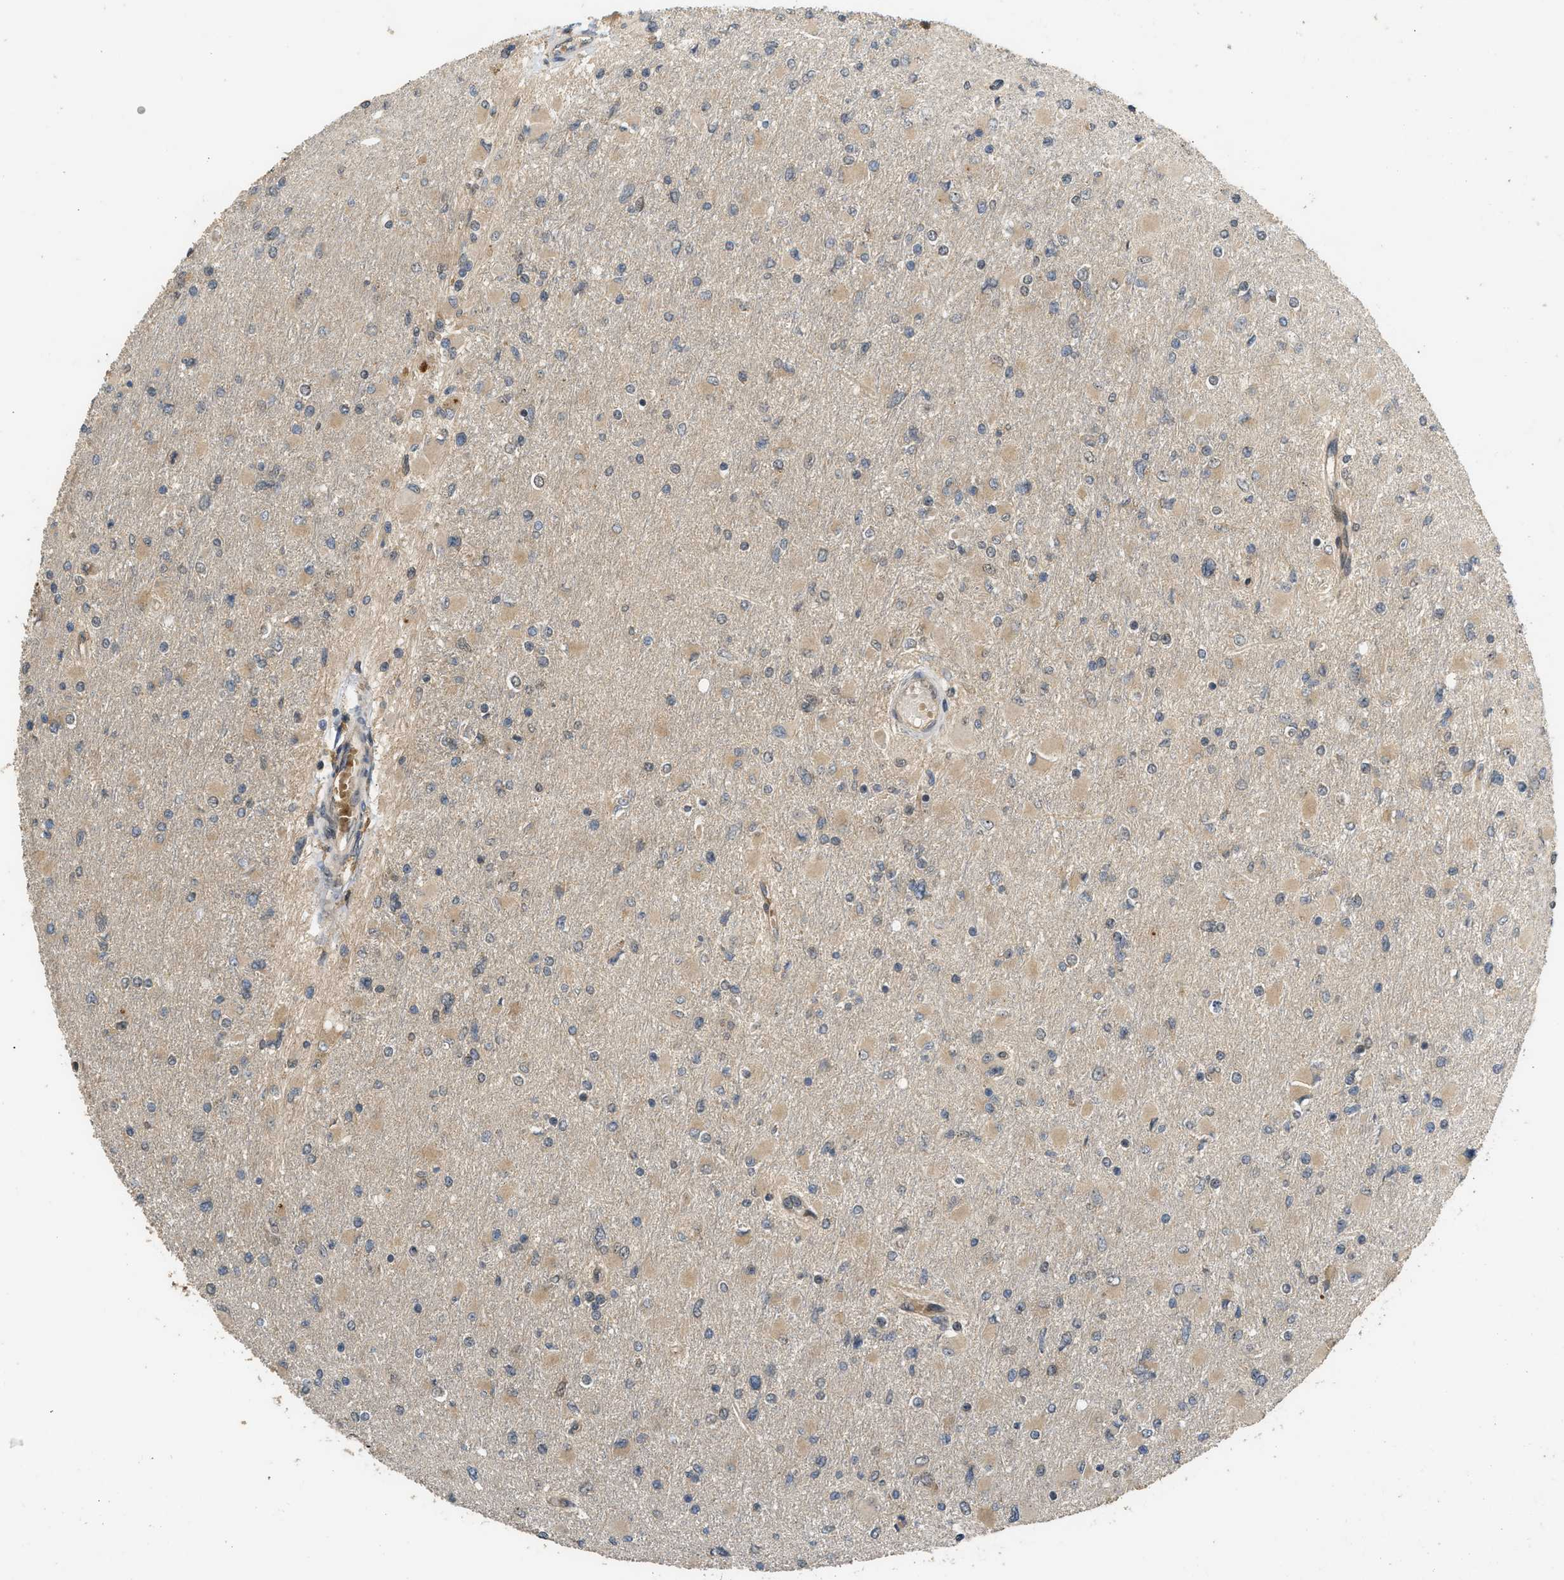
{"staining": {"intensity": "weak", "quantity": ">75%", "location": "cytoplasmic/membranous"}, "tissue": "glioma", "cell_type": "Tumor cells", "image_type": "cancer", "snomed": [{"axis": "morphology", "description": "Glioma, malignant, High grade"}, {"axis": "topography", "description": "Cerebral cortex"}], "caption": "High-magnification brightfield microscopy of high-grade glioma (malignant) stained with DAB (brown) and counterstained with hematoxylin (blue). tumor cells exhibit weak cytoplasmic/membranous positivity is identified in approximately>75% of cells. The staining was performed using DAB (3,3'-diaminobenzidine) to visualize the protein expression in brown, while the nuclei were stained in blue with hematoxylin (Magnification: 20x).", "gene": "GET1", "patient": {"sex": "female", "age": 36}}